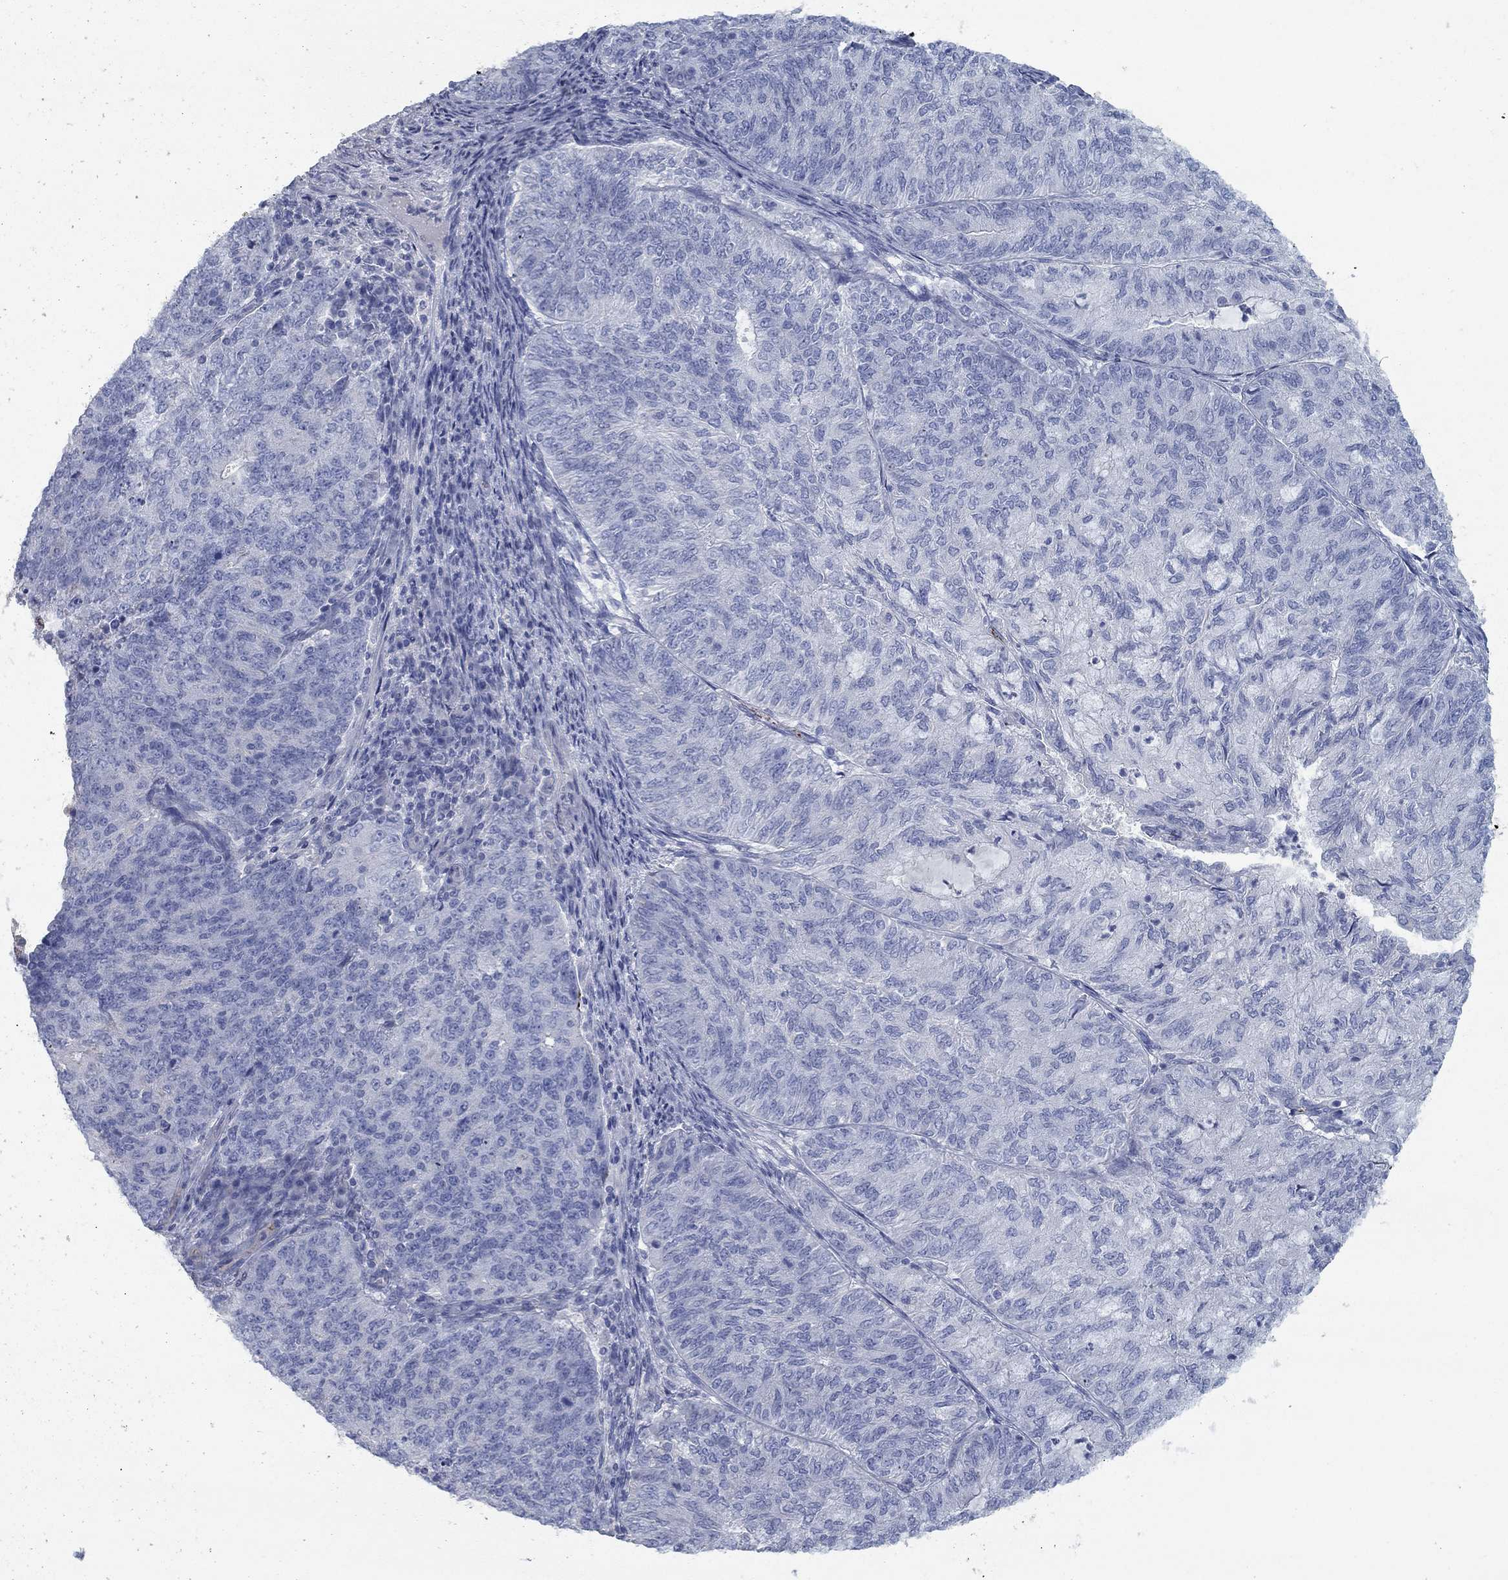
{"staining": {"intensity": "negative", "quantity": "none", "location": "none"}, "tissue": "endometrial cancer", "cell_type": "Tumor cells", "image_type": "cancer", "snomed": [{"axis": "morphology", "description": "Adenocarcinoma, NOS"}, {"axis": "topography", "description": "Endometrium"}], "caption": "High power microscopy photomicrograph of an immunohistochemistry micrograph of endometrial cancer, revealing no significant staining in tumor cells.", "gene": "APOC3", "patient": {"sex": "female", "age": 82}}